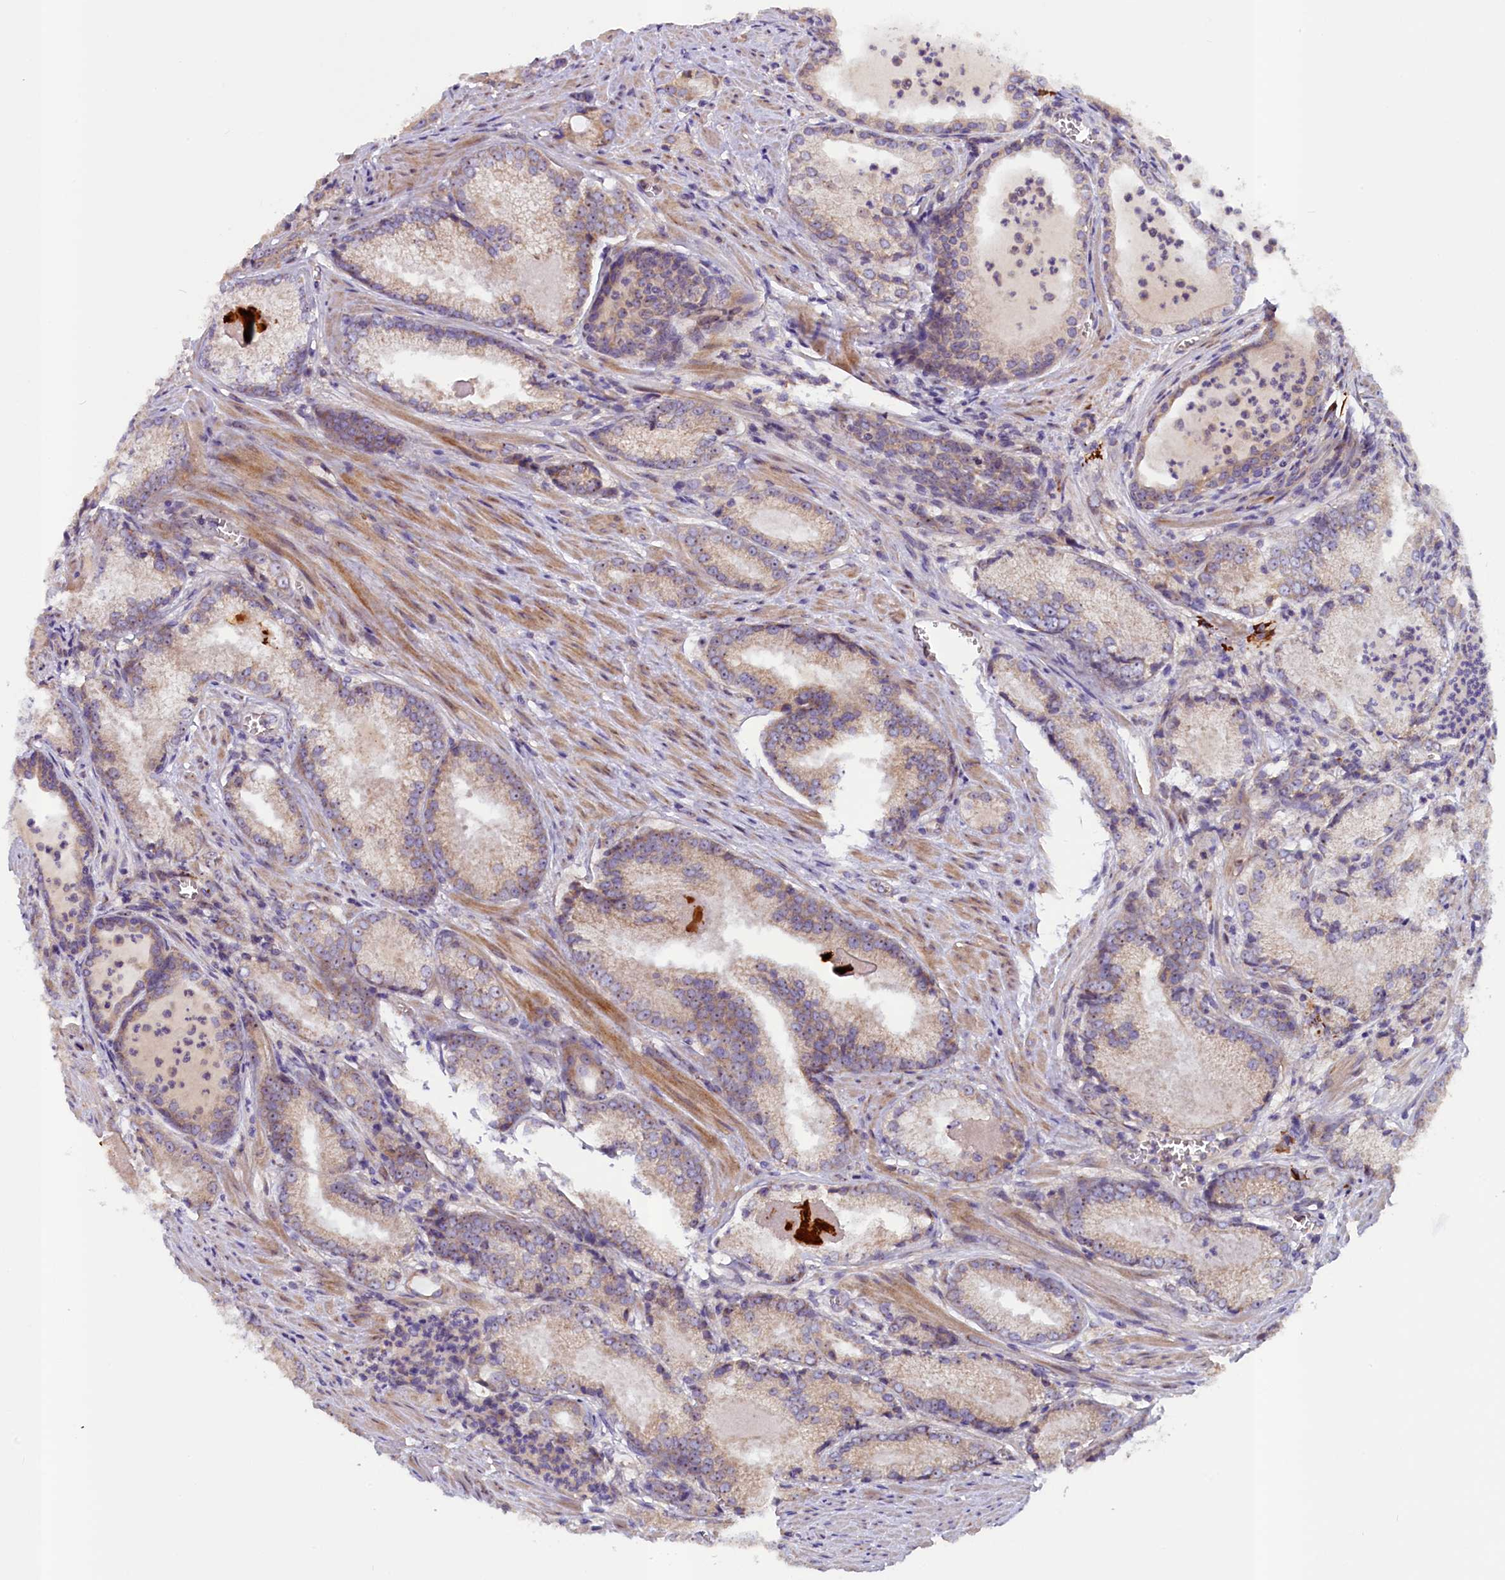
{"staining": {"intensity": "weak", "quantity": ">75%", "location": "cytoplasmic/membranous"}, "tissue": "prostate cancer", "cell_type": "Tumor cells", "image_type": "cancer", "snomed": [{"axis": "morphology", "description": "Adenocarcinoma, Low grade"}, {"axis": "topography", "description": "Prostate"}], "caption": "Weak cytoplasmic/membranous positivity for a protein is appreciated in approximately >75% of tumor cells of prostate cancer using immunohistochemistry (IHC).", "gene": "FRY", "patient": {"sex": "male", "age": 54}}